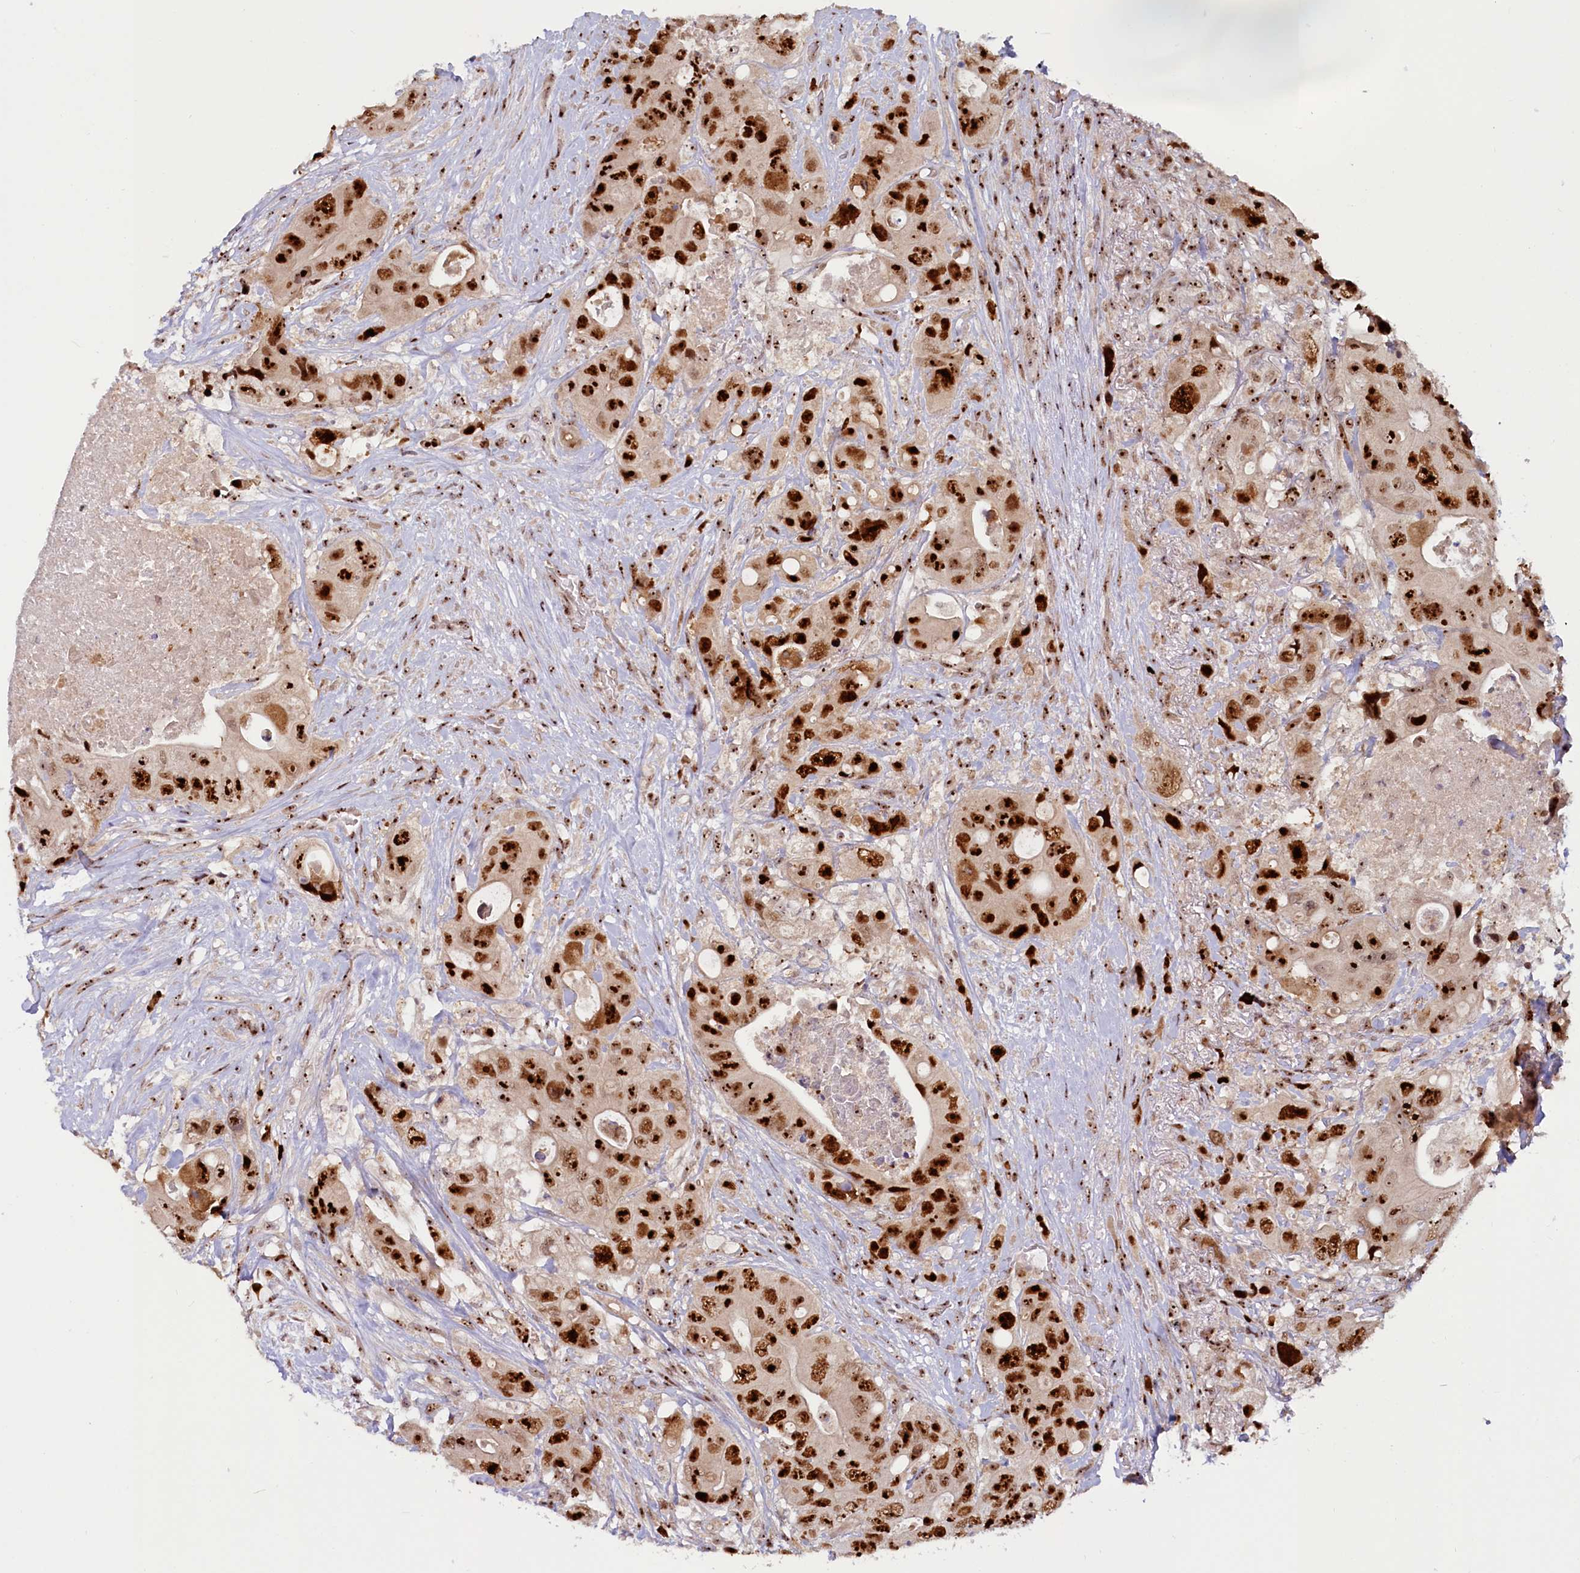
{"staining": {"intensity": "strong", "quantity": ">75%", "location": "nuclear"}, "tissue": "colorectal cancer", "cell_type": "Tumor cells", "image_type": "cancer", "snomed": [{"axis": "morphology", "description": "Adenocarcinoma, NOS"}, {"axis": "topography", "description": "Colon"}], "caption": "Strong nuclear staining is present in about >75% of tumor cells in colorectal cancer. Using DAB (3,3'-diaminobenzidine) (brown) and hematoxylin (blue) stains, captured at high magnification using brightfield microscopy.", "gene": "TCOF1", "patient": {"sex": "female", "age": 46}}